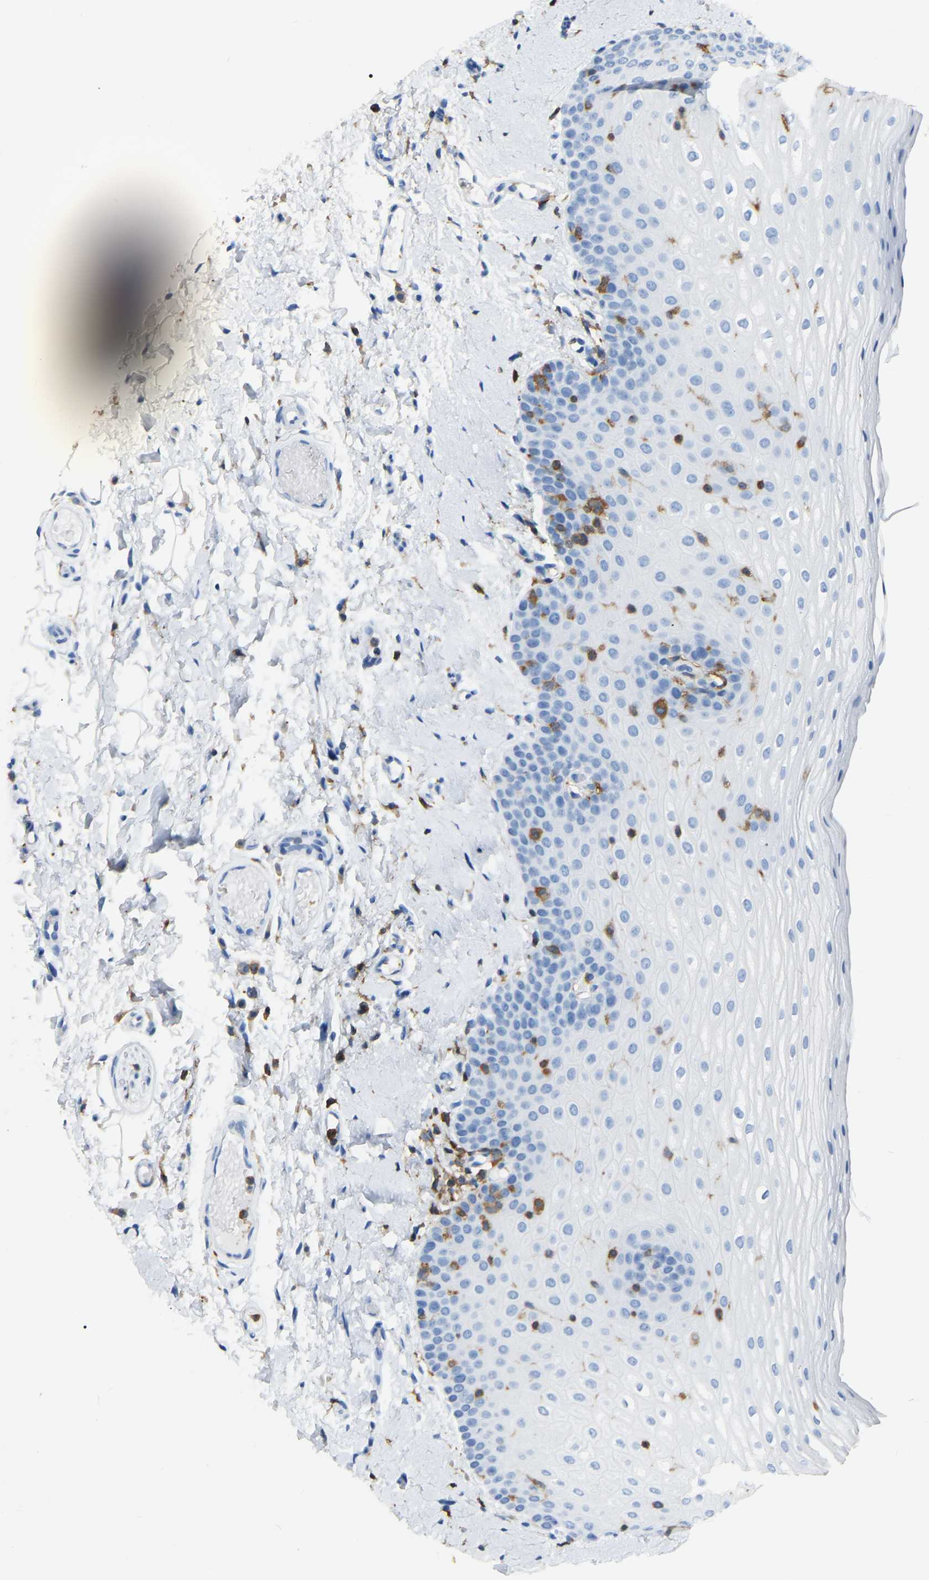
{"staining": {"intensity": "negative", "quantity": "none", "location": "none"}, "tissue": "oral mucosa", "cell_type": "Squamous epithelial cells", "image_type": "normal", "snomed": [{"axis": "morphology", "description": "Normal tissue, NOS"}, {"axis": "topography", "description": "Skin"}, {"axis": "topography", "description": "Oral tissue"}], "caption": "Squamous epithelial cells show no significant expression in unremarkable oral mucosa. Brightfield microscopy of immunohistochemistry stained with DAB (brown) and hematoxylin (blue), captured at high magnification.", "gene": "ARHGAP45", "patient": {"sex": "male", "age": 84}}